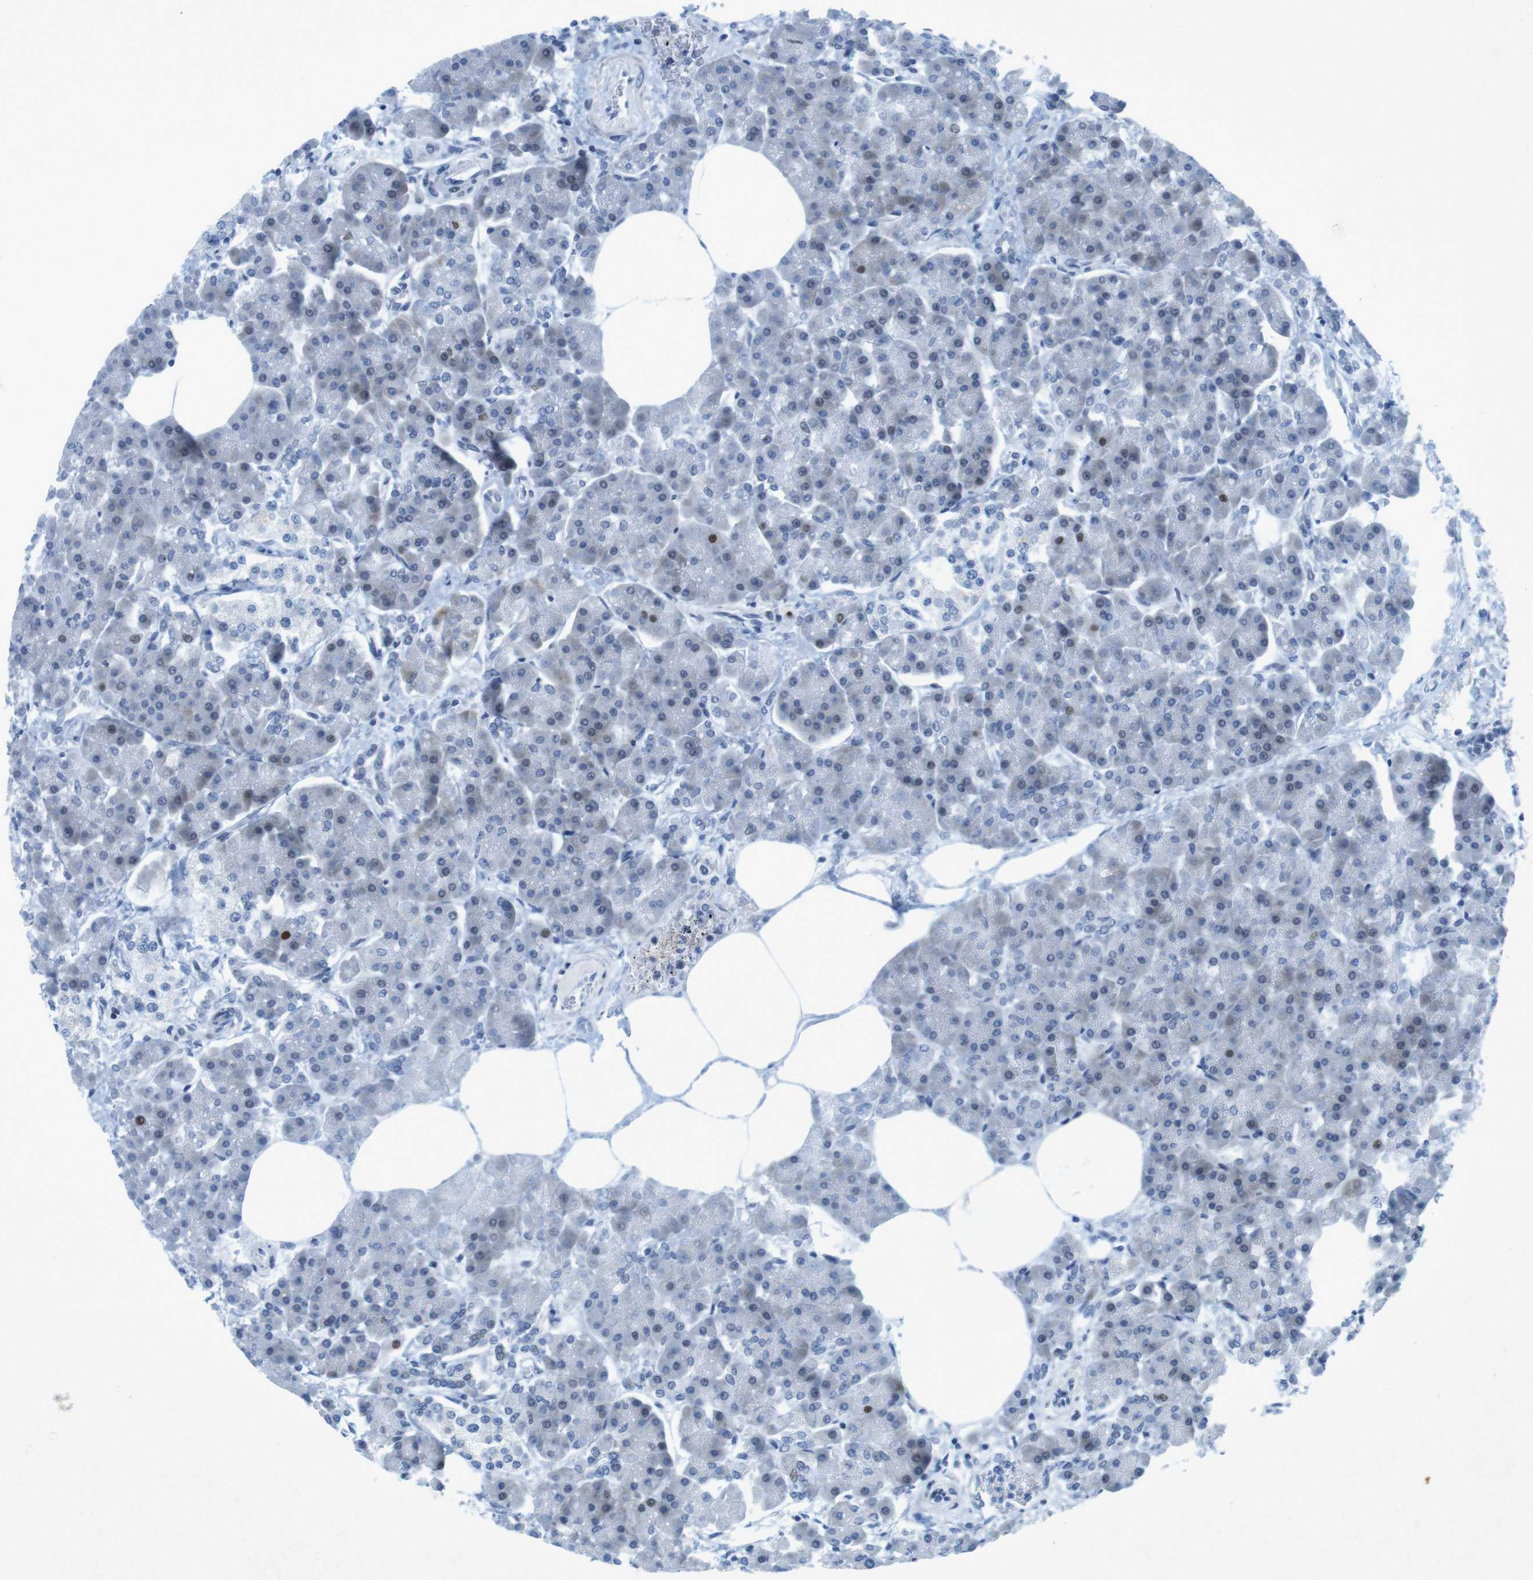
{"staining": {"intensity": "strong", "quantity": "<25%", "location": "cytoplasmic/membranous"}, "tissue": "pancreas", "cell_type": "Exocrine glandular cells", "image_type": "normal", "snomed": [{"axis": "morphology", "description": "Normal tissue, NOS"}, {"axis": "topography", "description": "Pancreas"}], "caption": "Pancreas stained with DAB (3,3'-diaminobenzidine) immunohistochemistry (IHC) reveals medium levels of strong cytoplasmic/membranous positivity in about <25% of exocrine glandular cells.", "gene": "CHAF1A", "patient": {"sex": "female", "age": 70}}